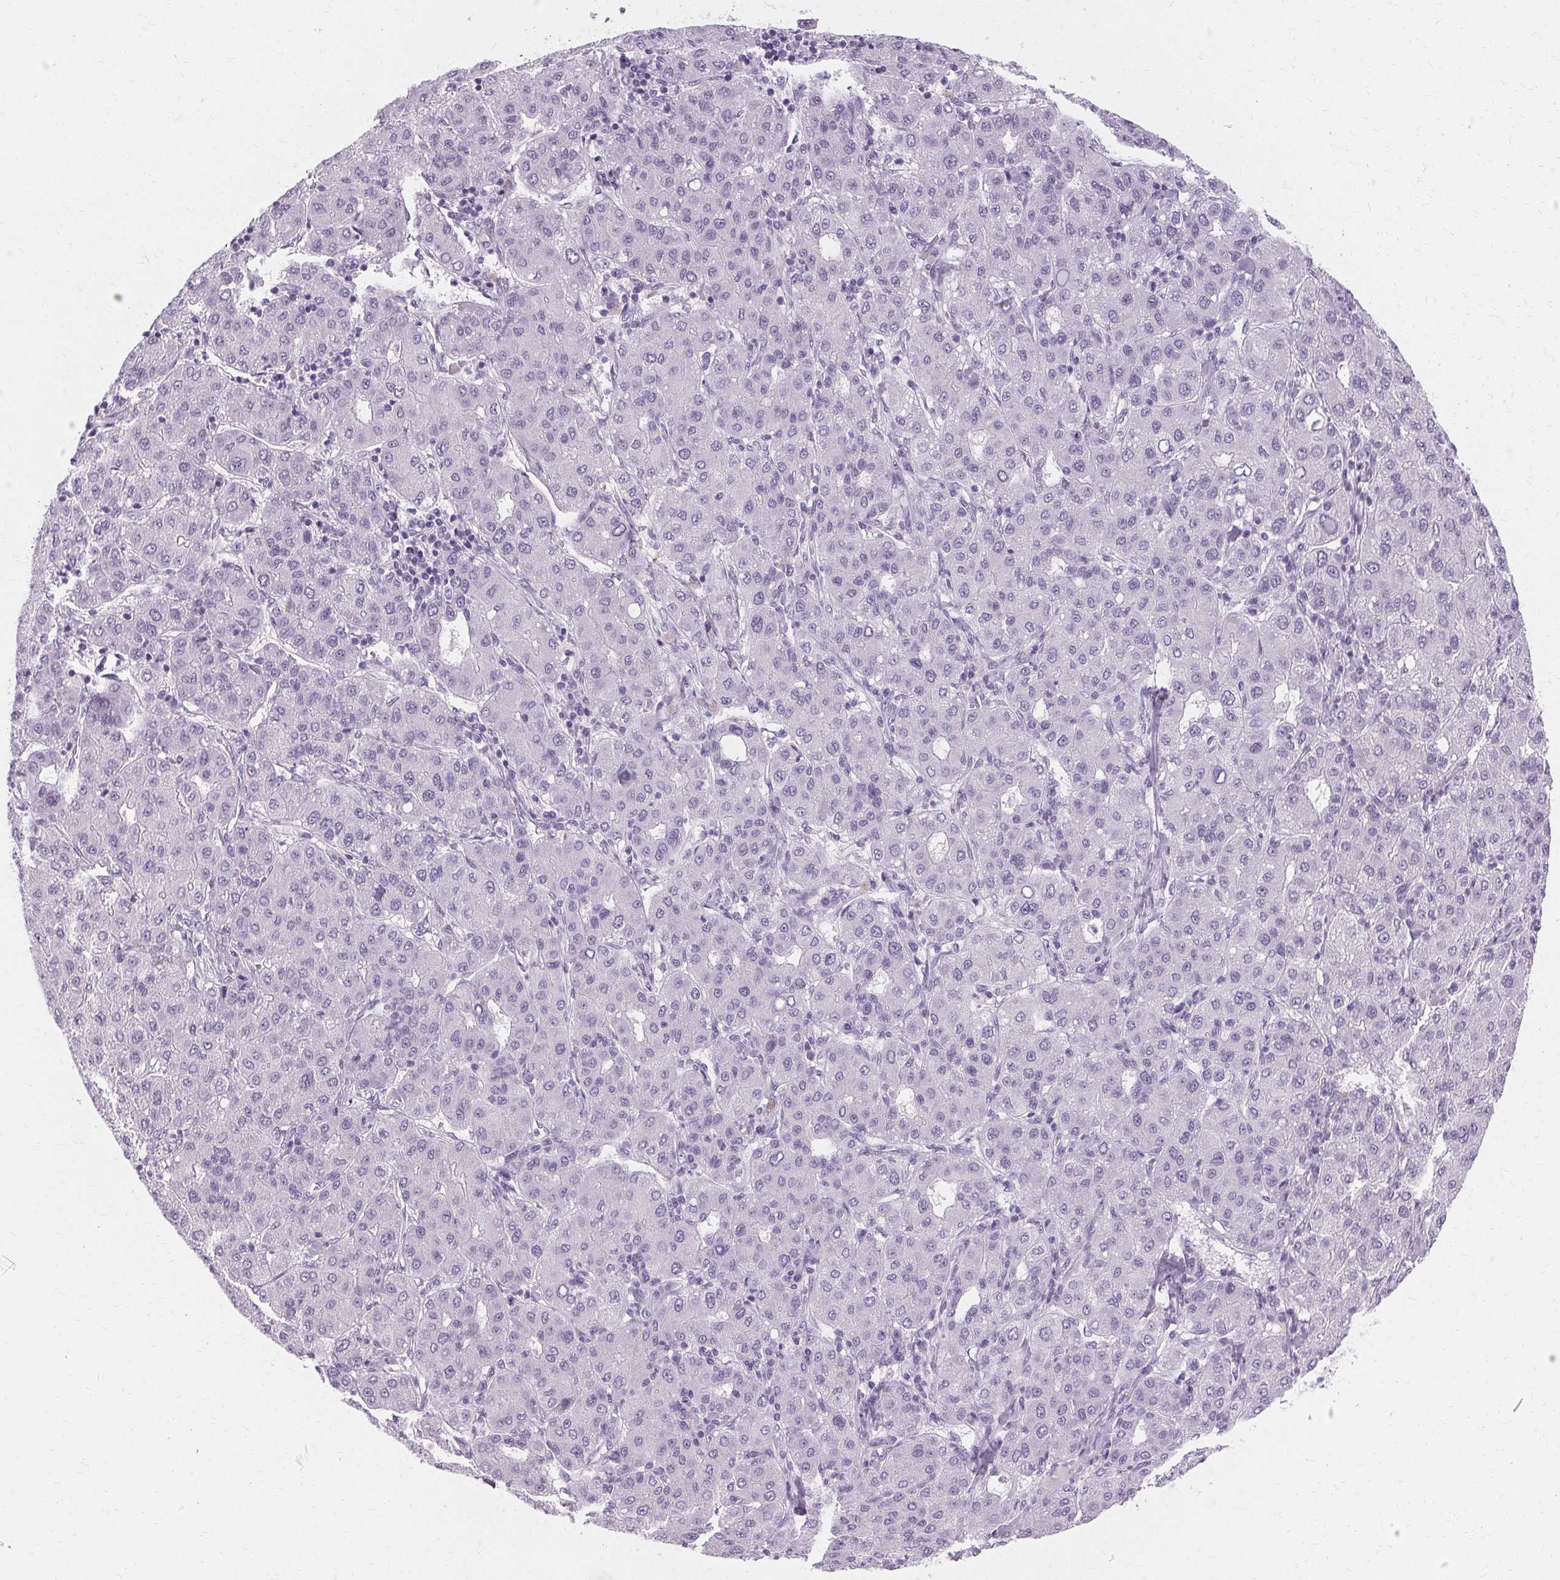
{"staining": {"intensity": "negative", "quantity": "none", "location": "none"}, "tissue": "liver cancer", "cell_type": "Tumor cells", "image_type": "cancer", "snomed": [{"axis": "morphology", "description": "Carcinoma, Hepatocellular, NOS"}, {"axis": "topography", "description": "Liver"}], "caption": "Immunohistochemical staining of human liver cancer (hepatocellular carcinoma) displays no significant positivity in tumor cells.", "gene": "KRT6C", "patient": {"sex": "male", "age": 65}}